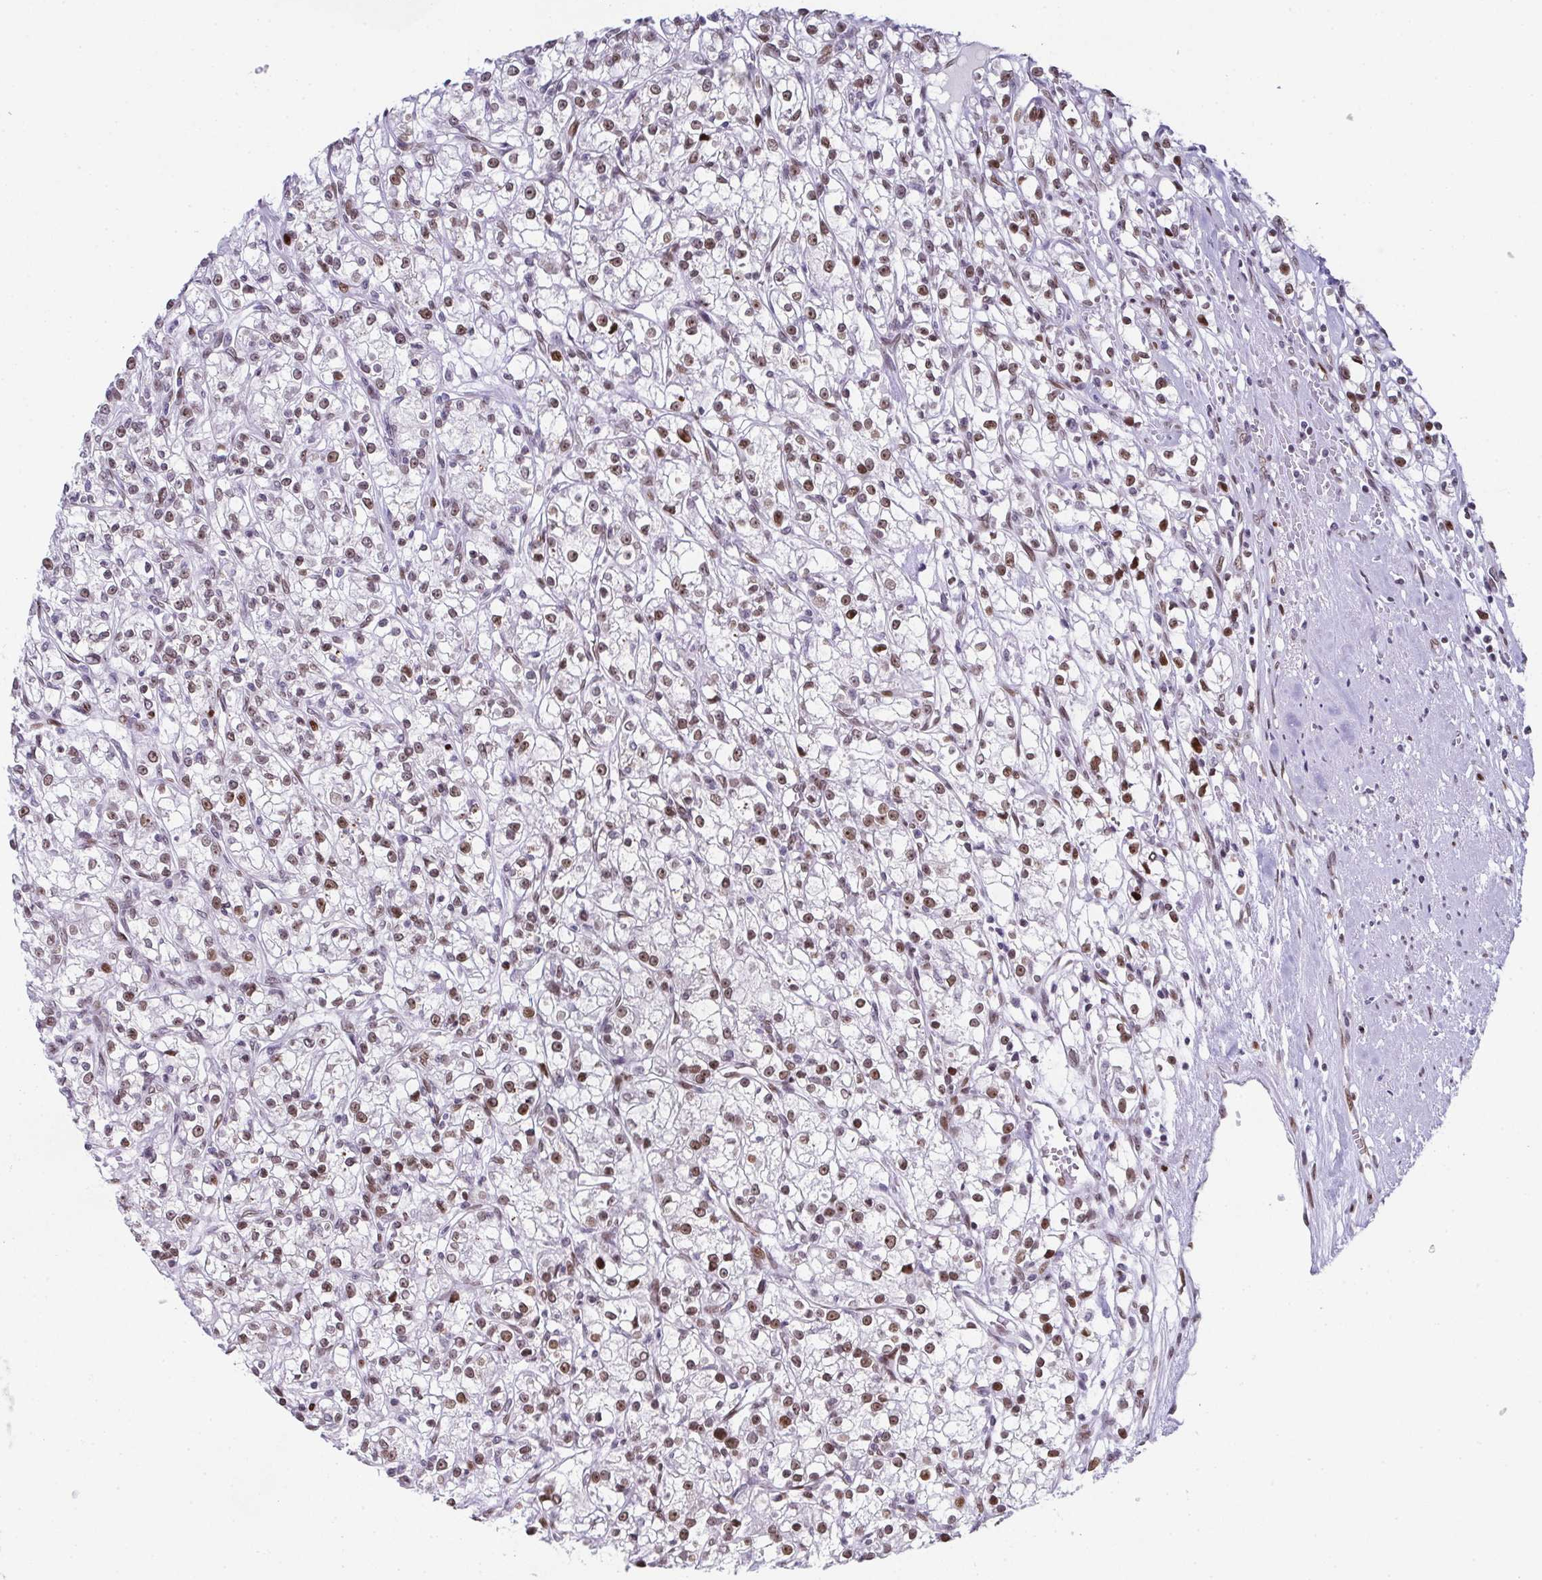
{"staining": {"intensity": "moderate", "quantity": "25%-75%", "location": "nuclear"}, "tissue": "renal cancer", "cell_type": "Tumor cells", "image_type": "cancer", "snomed": [{"axis": "morphology", "description": "Adenocarcinoma, NOS"}, {"axis": "topography", "description": "Kidney"}], "caption": "IHC of renal adenocarcinoma reveals medium levels of moderate nuclear staining in about 25%-75% of tumor cells.", "gene": "RB1", "patient": {"sex": "female", "age": 59}}